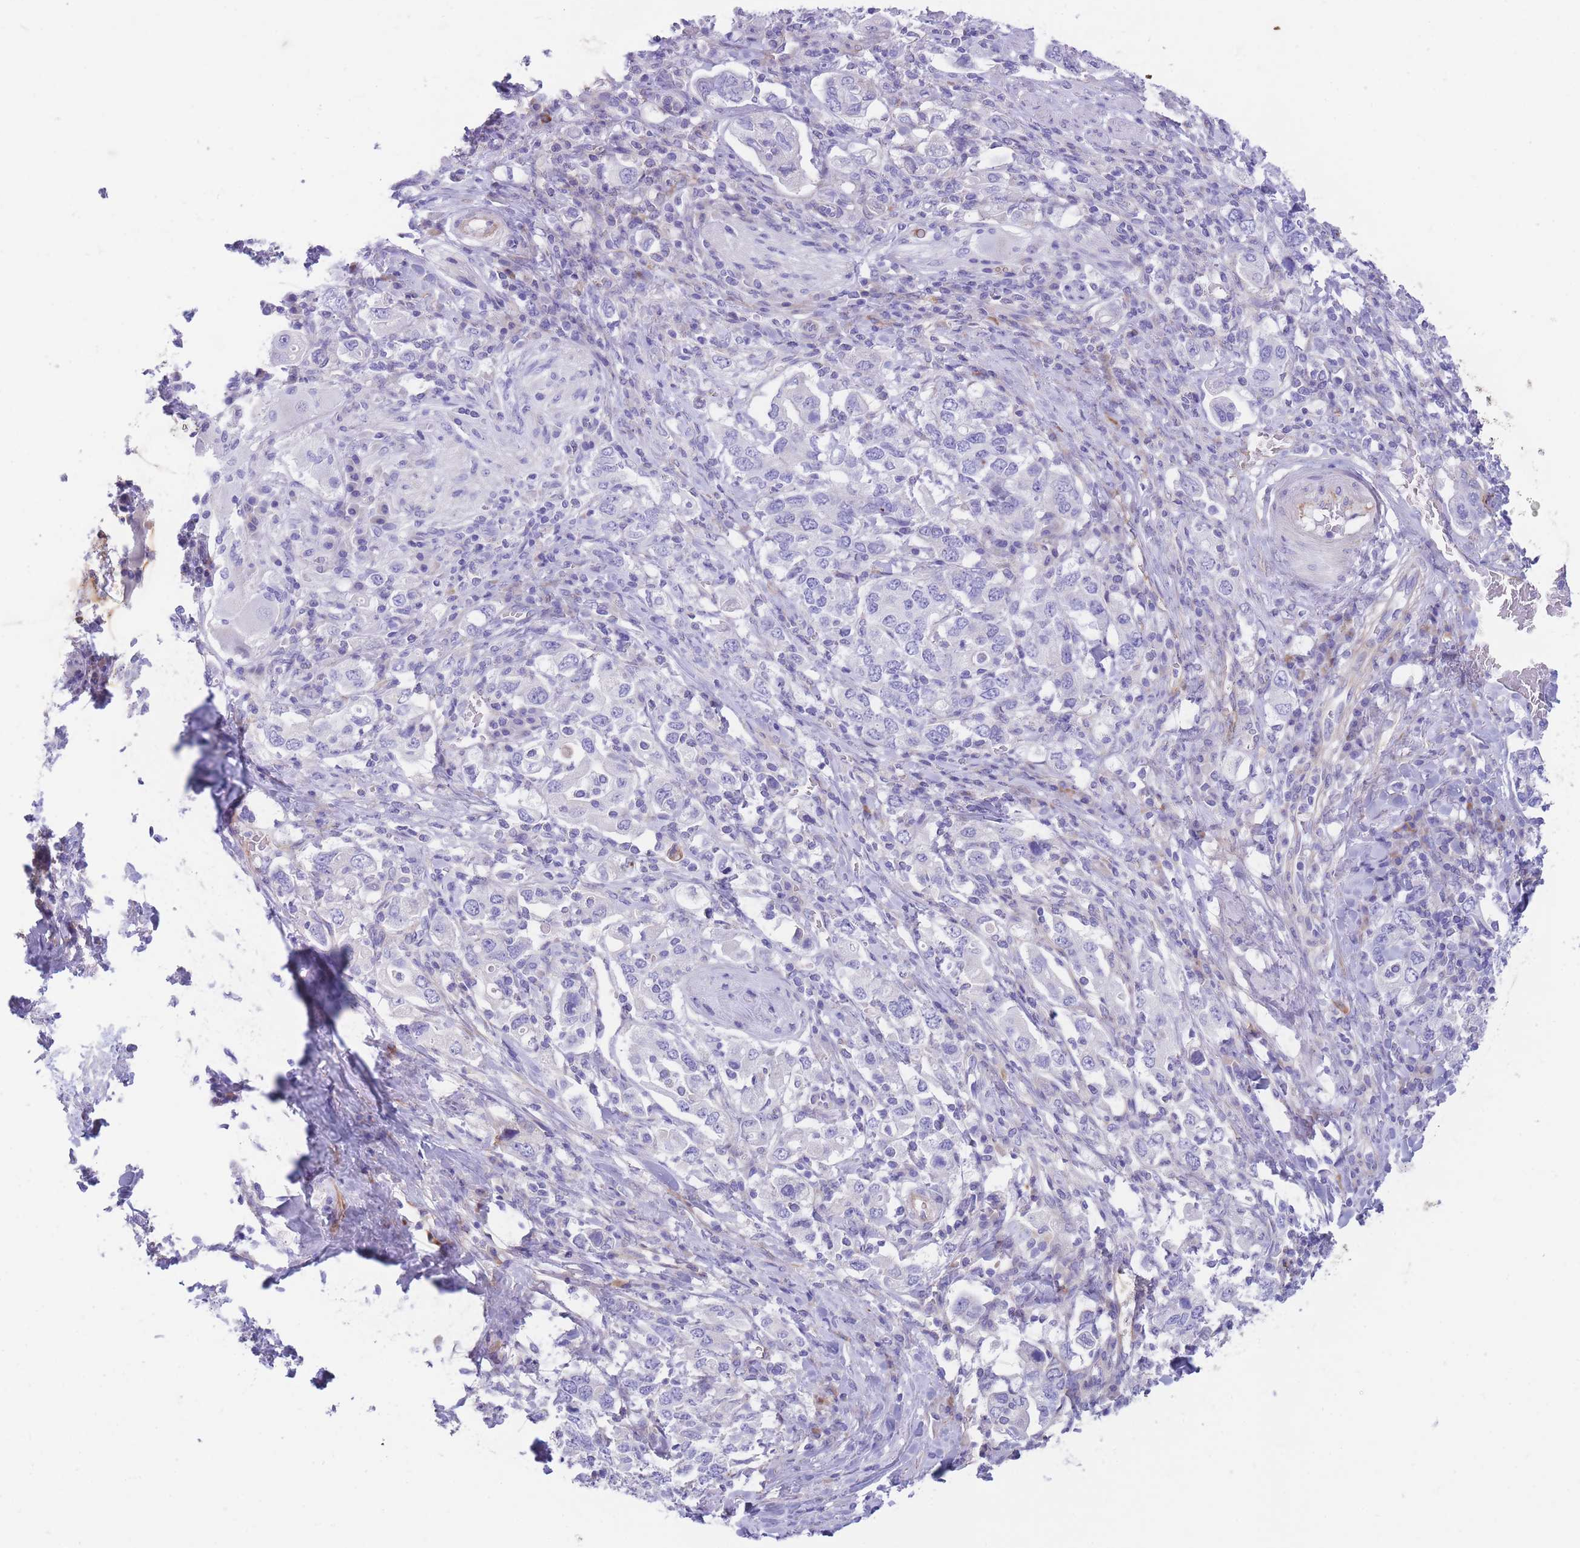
{"staining": {"intensity": "negative", "quantity": "none", "location": "none"}, "tissue": "stomach cancer", "cell_type": "Tumor cells", "image_type": "cancer", "snomed": [{"axis": "morphology", "description": "Adenocarcinoma, NOS"}, {"axis": "topography", "description": "Stomach, upper"}, {"axis": "topography", "description": "Stomach"}], "caption": "This image is of adenocarcinoma (stomach) stained with immunohistochemistry to label a protein in brown with the nuclei are counter-stained blue. There is no positivity in tumor cells.", "gene": "DET1", "patient": {"sex": "male", "age": 62}}